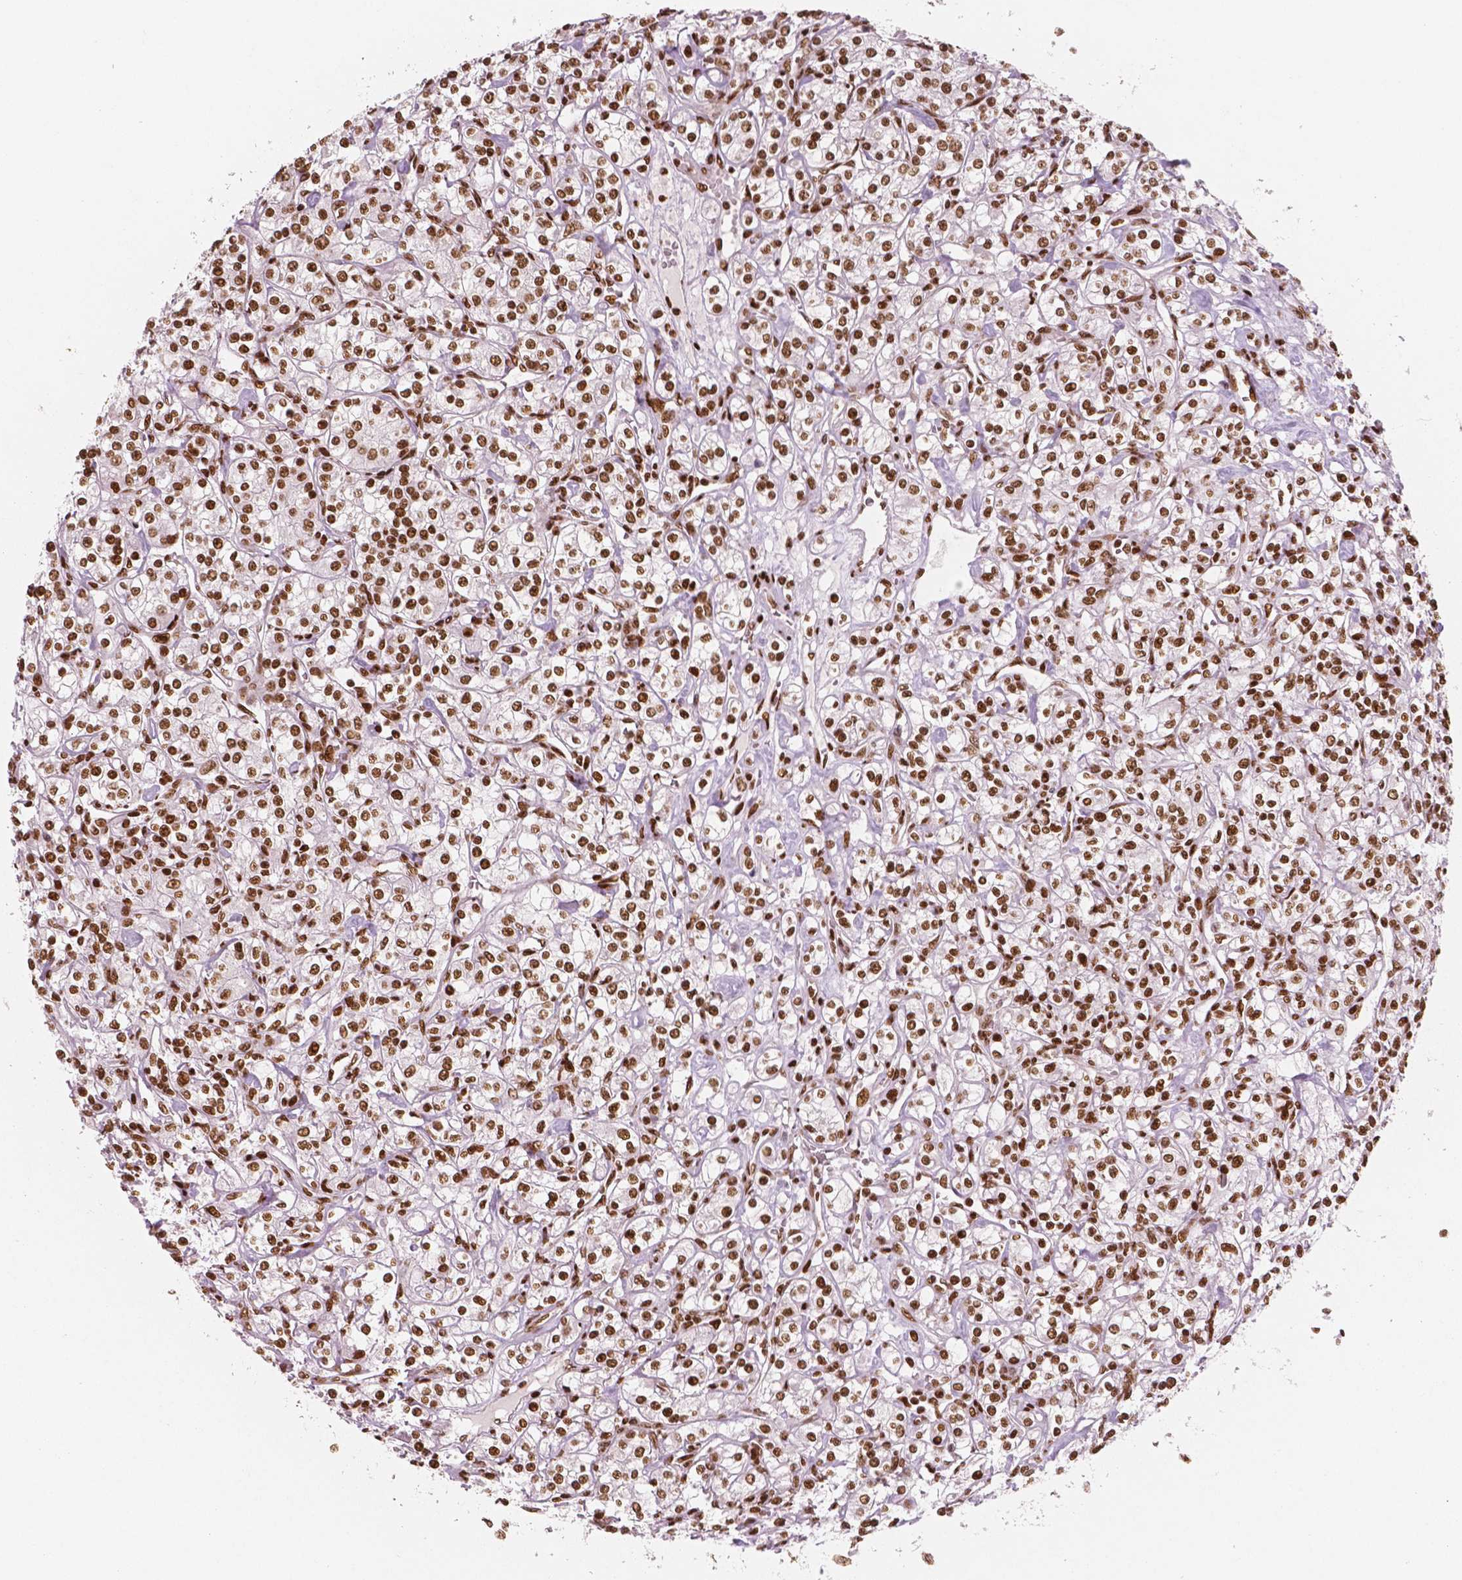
{"staining": {"intensity": "strong", "quantity": ">75%", "location": "nuclear"}, "tissue": "renal cancer", "cell_type": "Tumor cells", "image_type": "cancer", "snomed": [{"axis": "morphology", "description": "Adenocarcinoma, NOS"}, {"axis": "topography", "description": "Kidney"}], "caption": "A histopathology image of renal cancer (adenocarcinoma) stained for a protein demonstrates strong nuclear brown staining in tumor cells.", "gene": "BRD4", "patient": {"sex": "male", "age": 77}}